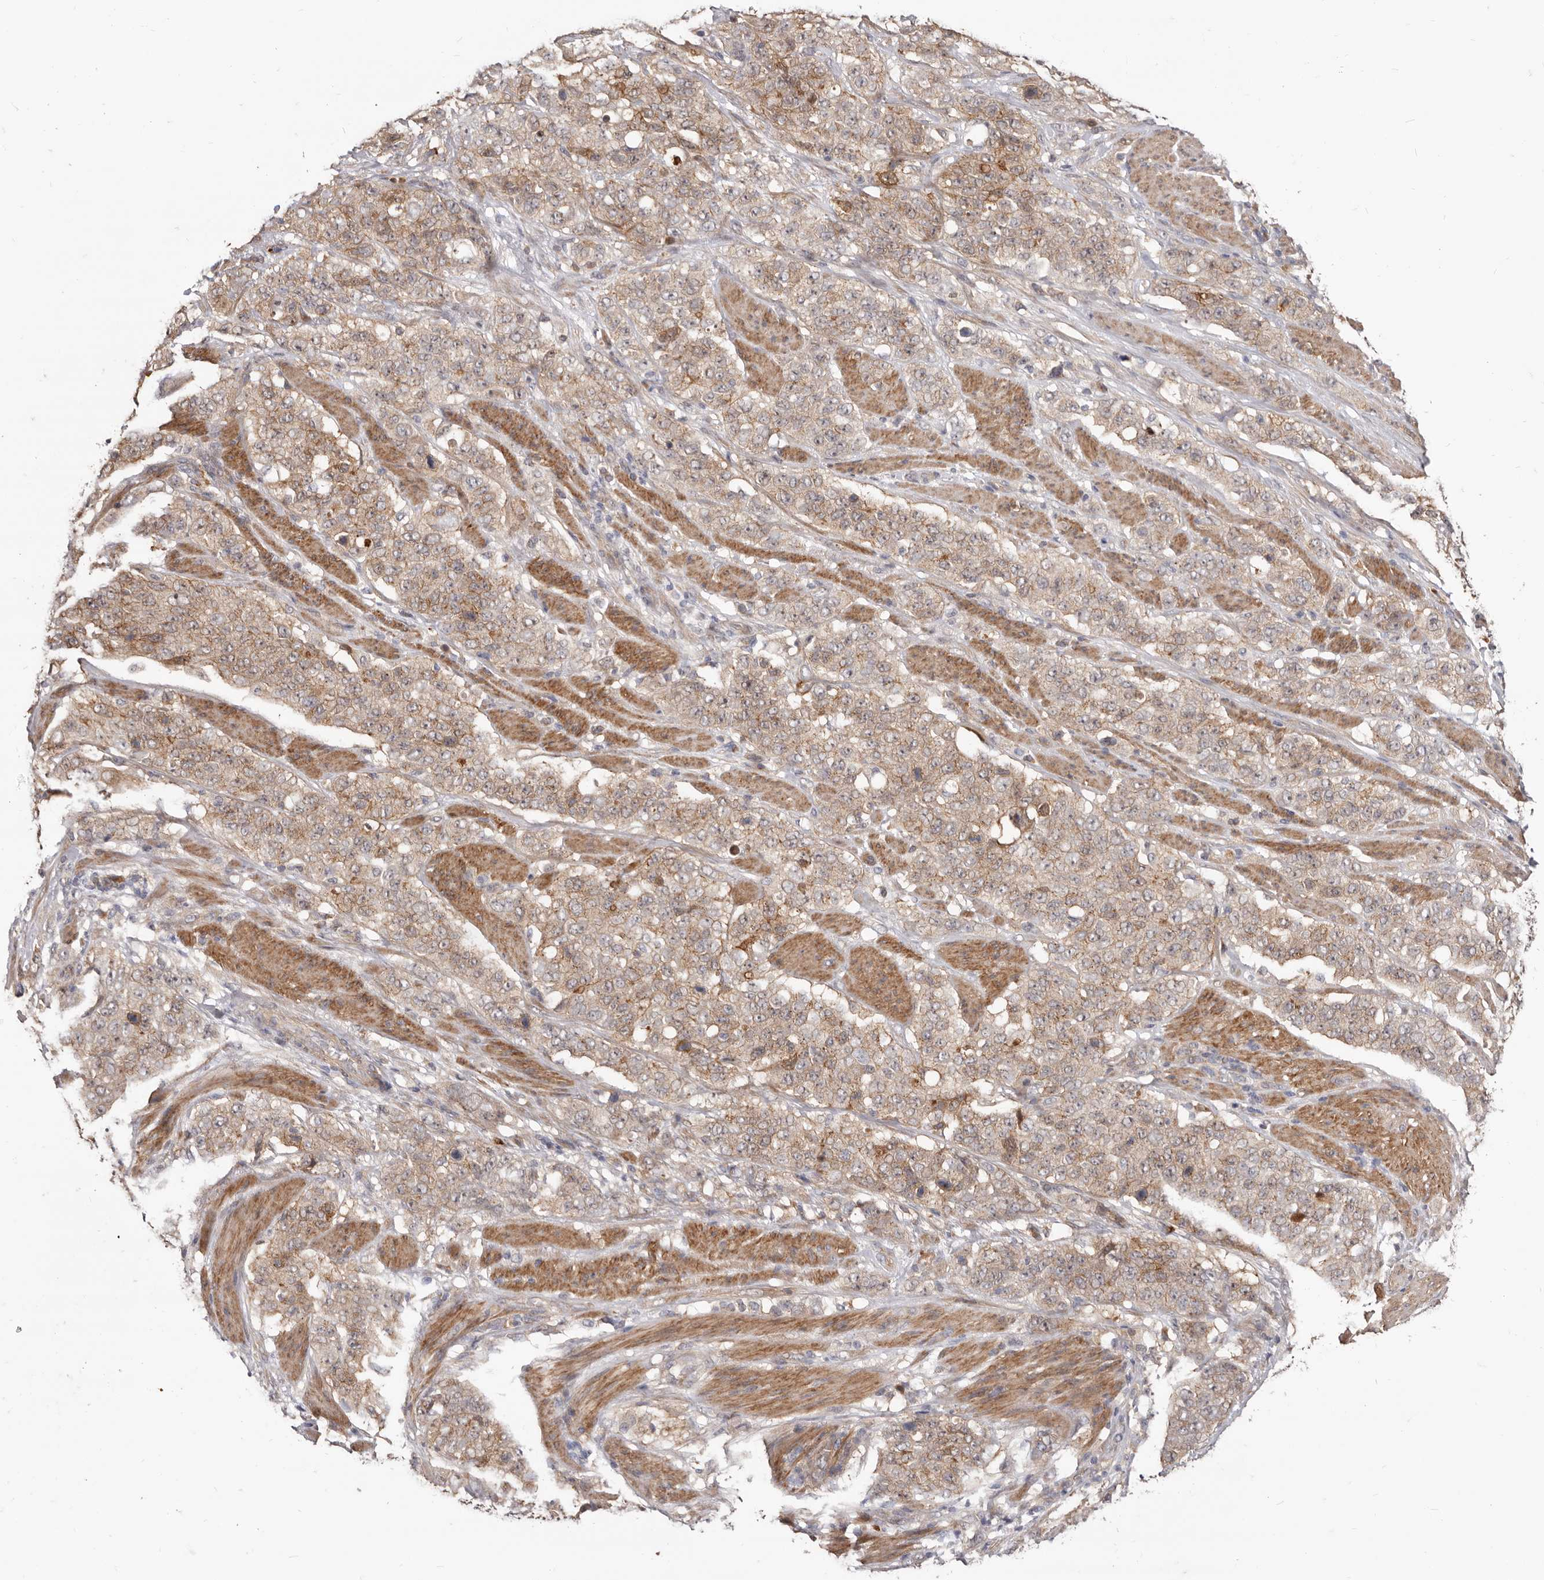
{"staining": {"intensity": "weak", "quantity": ">75%", "location": "cytoplasmic/membranous"}, "tissue": "stomach cancer", "cell_type": "Tumor cells", "image_type": "cancer", "snomed": [{"axis": "morphology", "description": "Adenocarcinoma, NOS"}, {"axis": "topography", "description": "Stomach"}], "caption": "This is a histology image of immunohistochemistry staining of adenocarcinoma (stomach), which shows weak expression in the cytoplasmic/membranous of tumor cells.", "gene": "GPATCH4", "patient": {"sex": "male", "age": 48}}